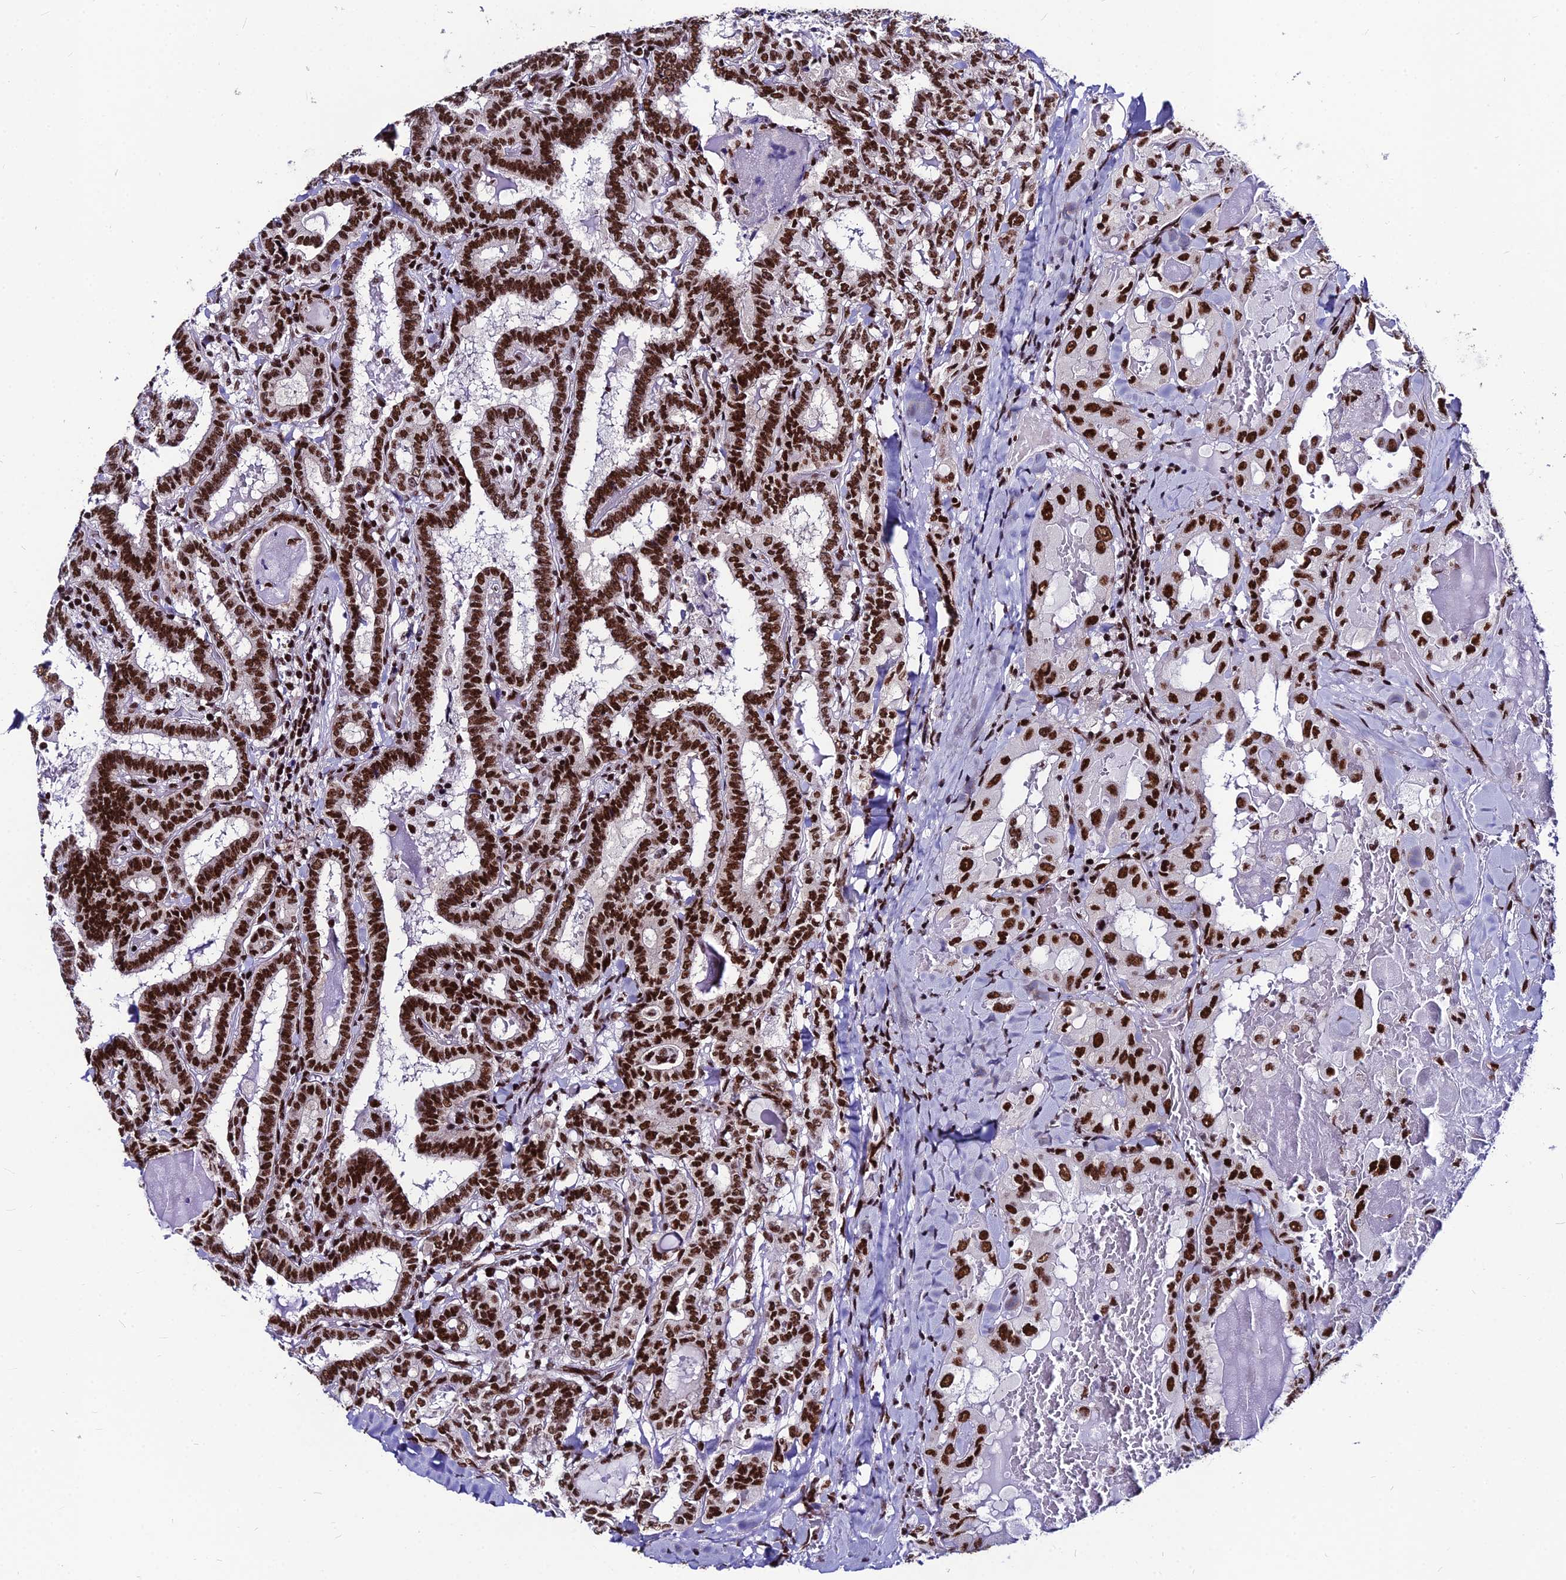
{"staining": {"intensity": "strong", "quantity": ">75%", "location": "nuclear"}, "tissue": "thyroid cancer", "cell_type": "Tumor cells", "image_type": "cancer", "snomed": [{"axis": "morphology", "description": "Papillary adenocarcinoma, NOS"}, {"axis": "topography", "description": "Thyroid gland"}], "caption": "Immunohistochemical staining of thyroid cancer reveals high levels of strong nuclear protein positivity in approximately >75% of tumor cells.", "gene": "HNRNPH1", "patient": {"sex": "female", "age": 72}}